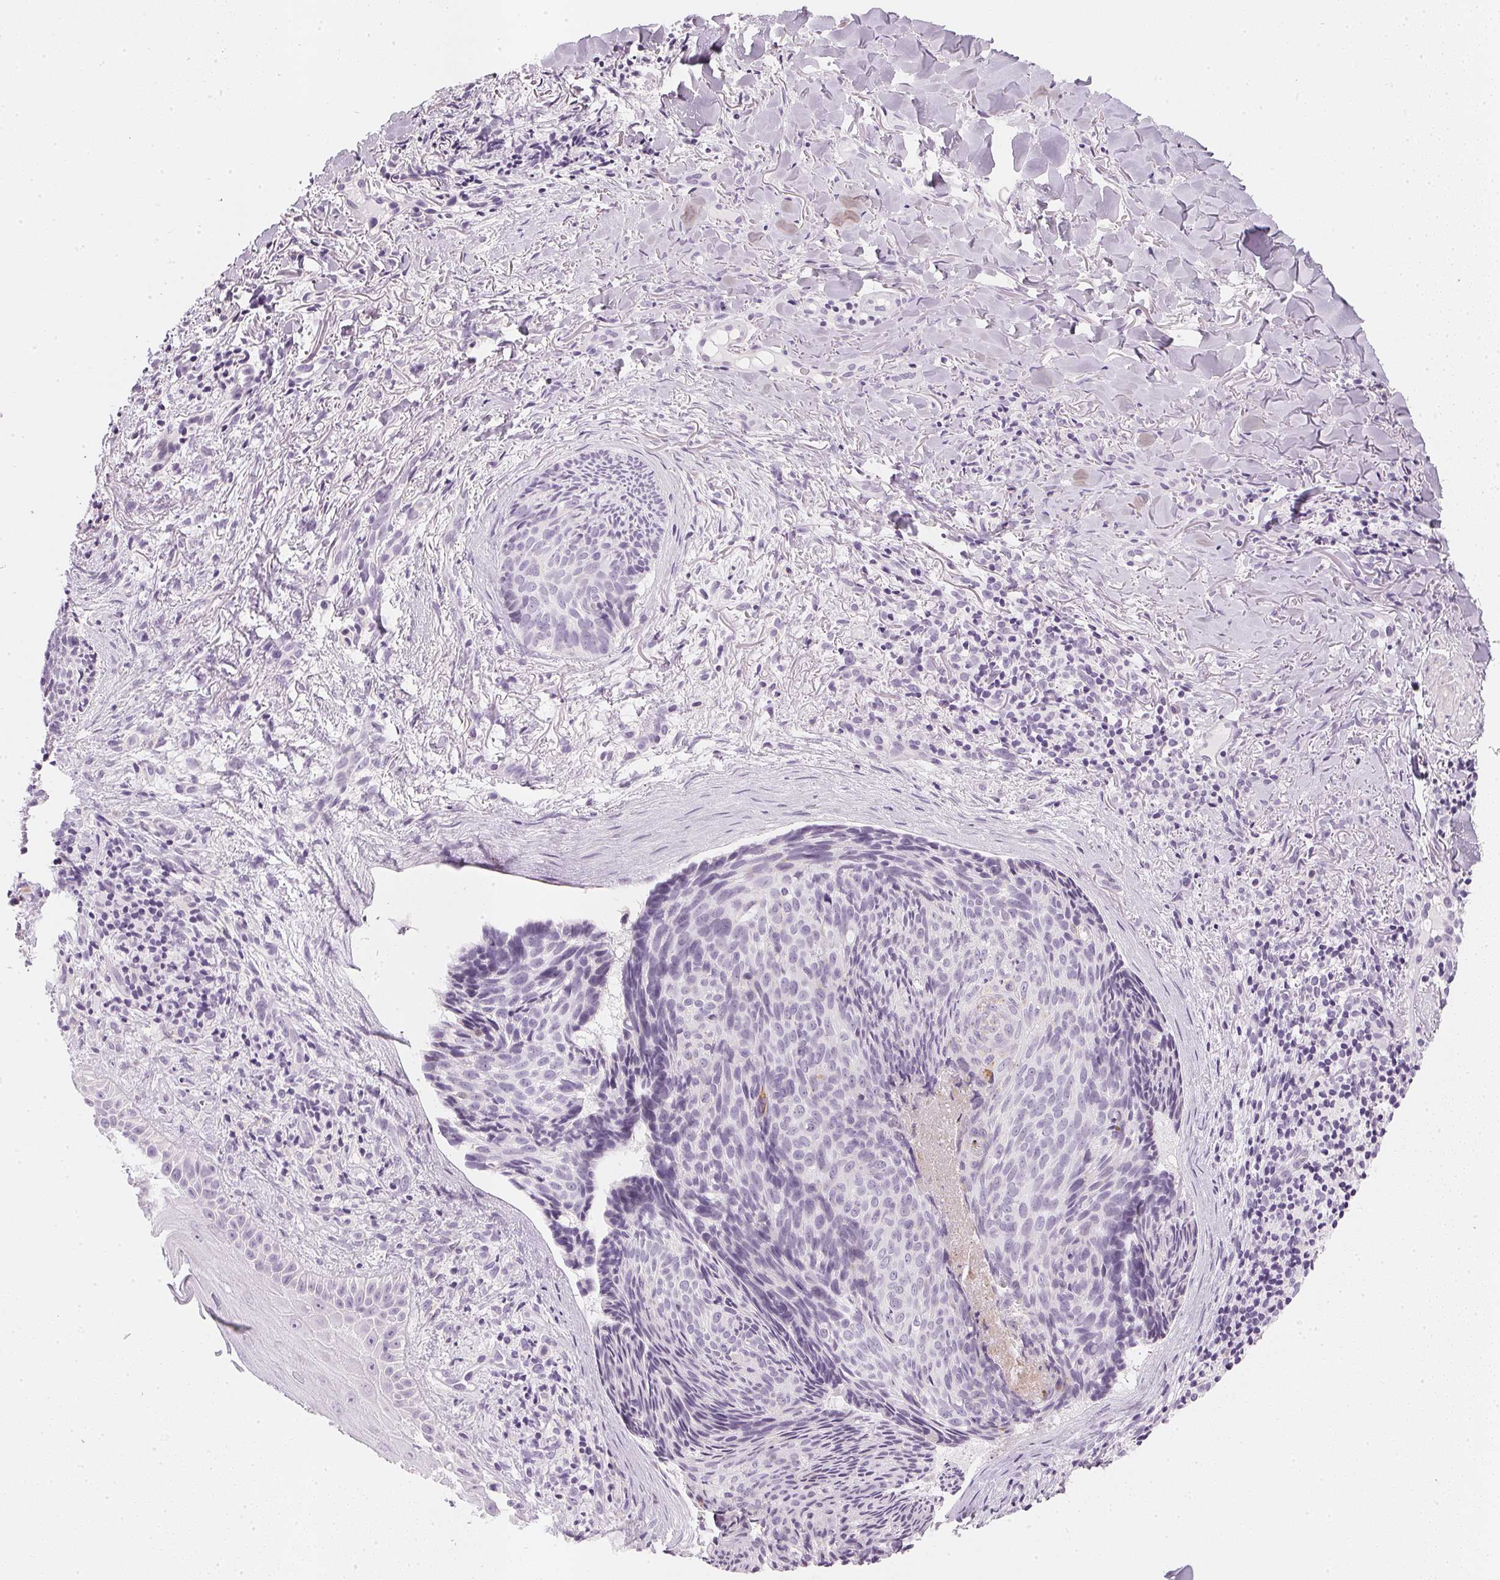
{"staining": {"intensity": "negative", "quantity": "none", "location": "none"}, "tissue": "skin cancer", "cell_type": "Tumor cells", "image_type": "cancer", "snomed": [{"axis": "morphology", "description": "Basal cell carcinoma"}, {"axis": "topography", "description": "Skin"}], "caption": "Tumor cells are negative for protein expression in human skin basal cell carcinoma.", "gene": "CHST4", "patient": {"sex": "female", "age": 82}}